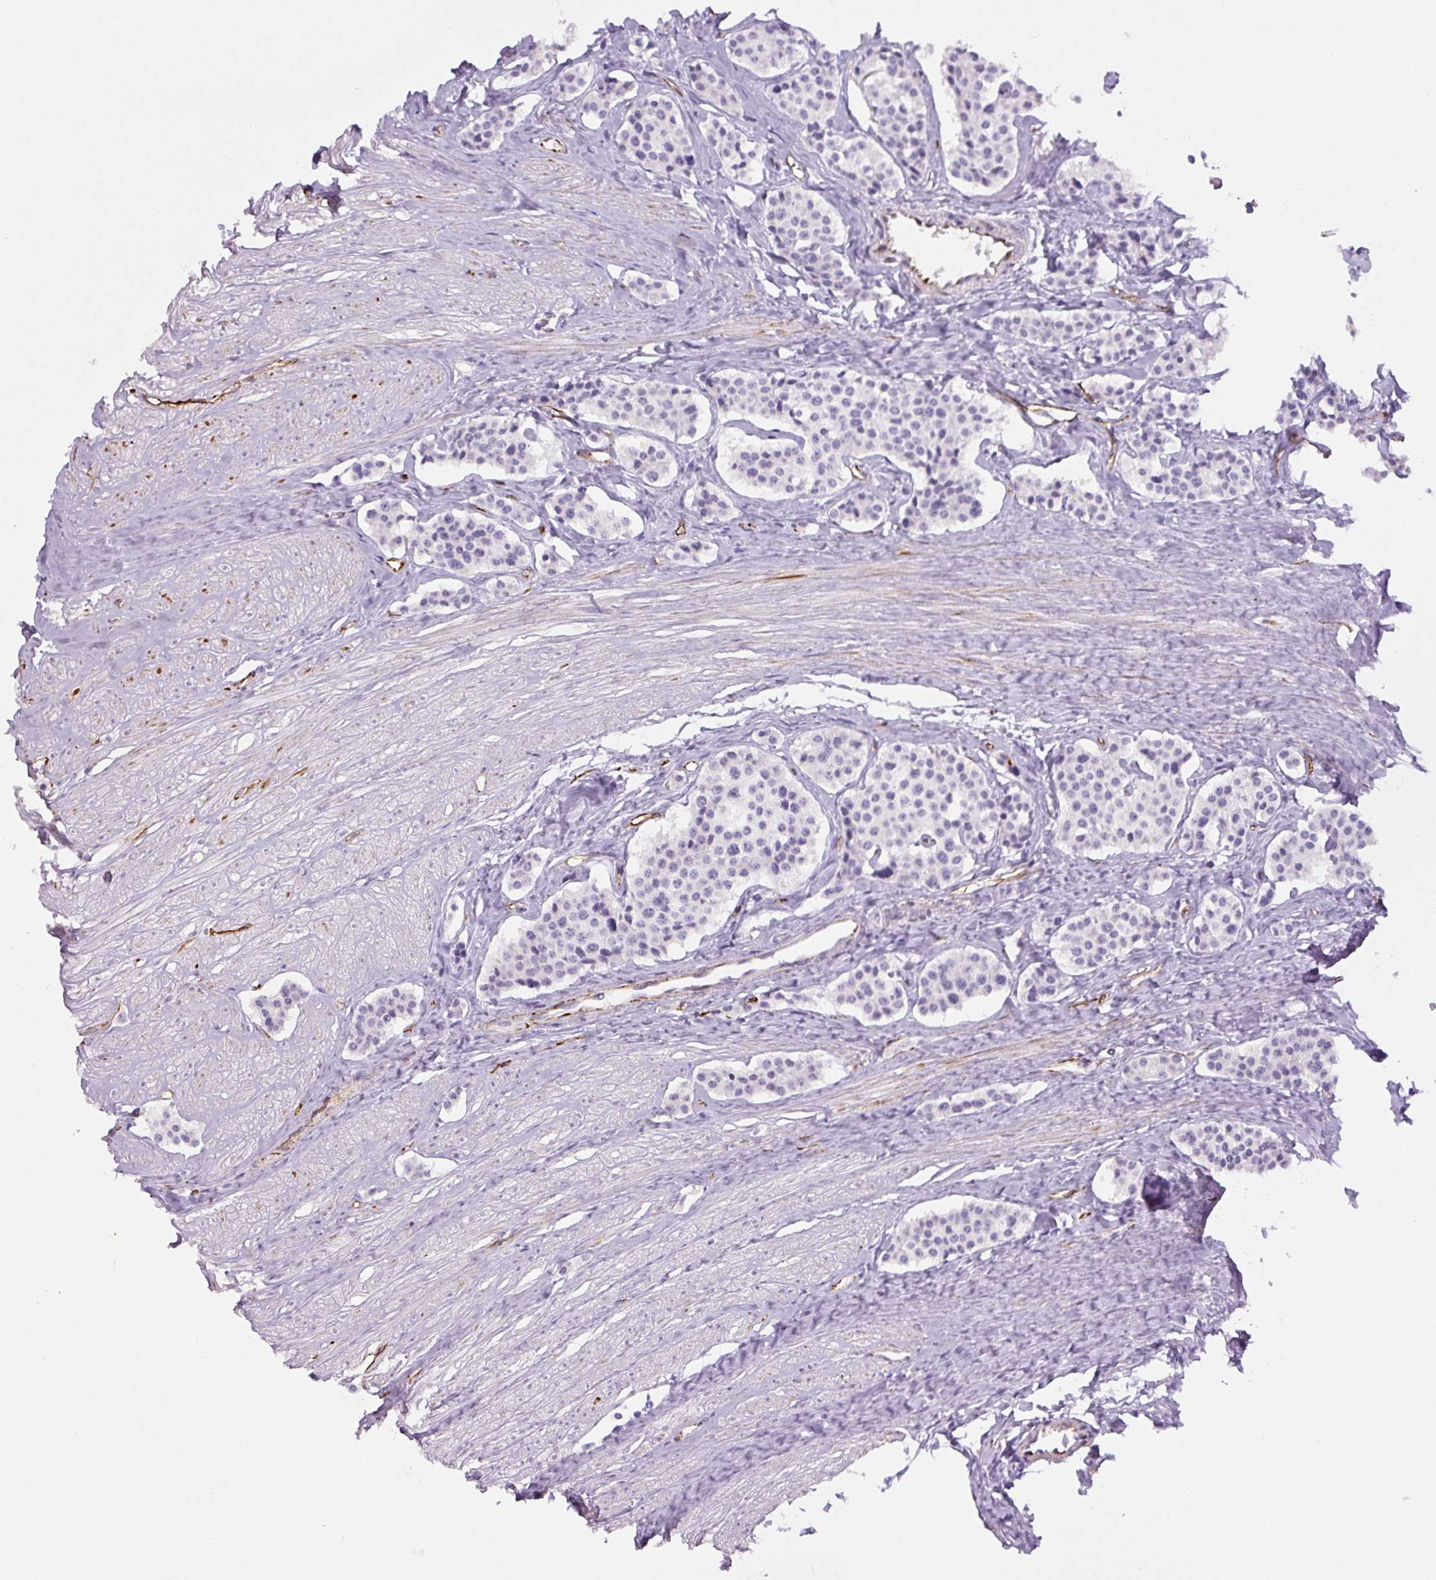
{"staining": {"intensity": "negative", "quantity": "none", "location": "none"}, "tissue": "carcinoid", "cell_type": "Tumor cells", "image_type": "cancer", "snomed": [{"axis": "morphology", "description": "Carcinoid, malignant, NOS"}, {"axis": "topography", "description": "Small intestine"}], "caption": "Human carcinoid (malignant) stained for a protein using immunohistochemistry demonstrates no positivity in tumor cells.", "gene": "NES", "patient": {"sex": "male", "age": 60}}